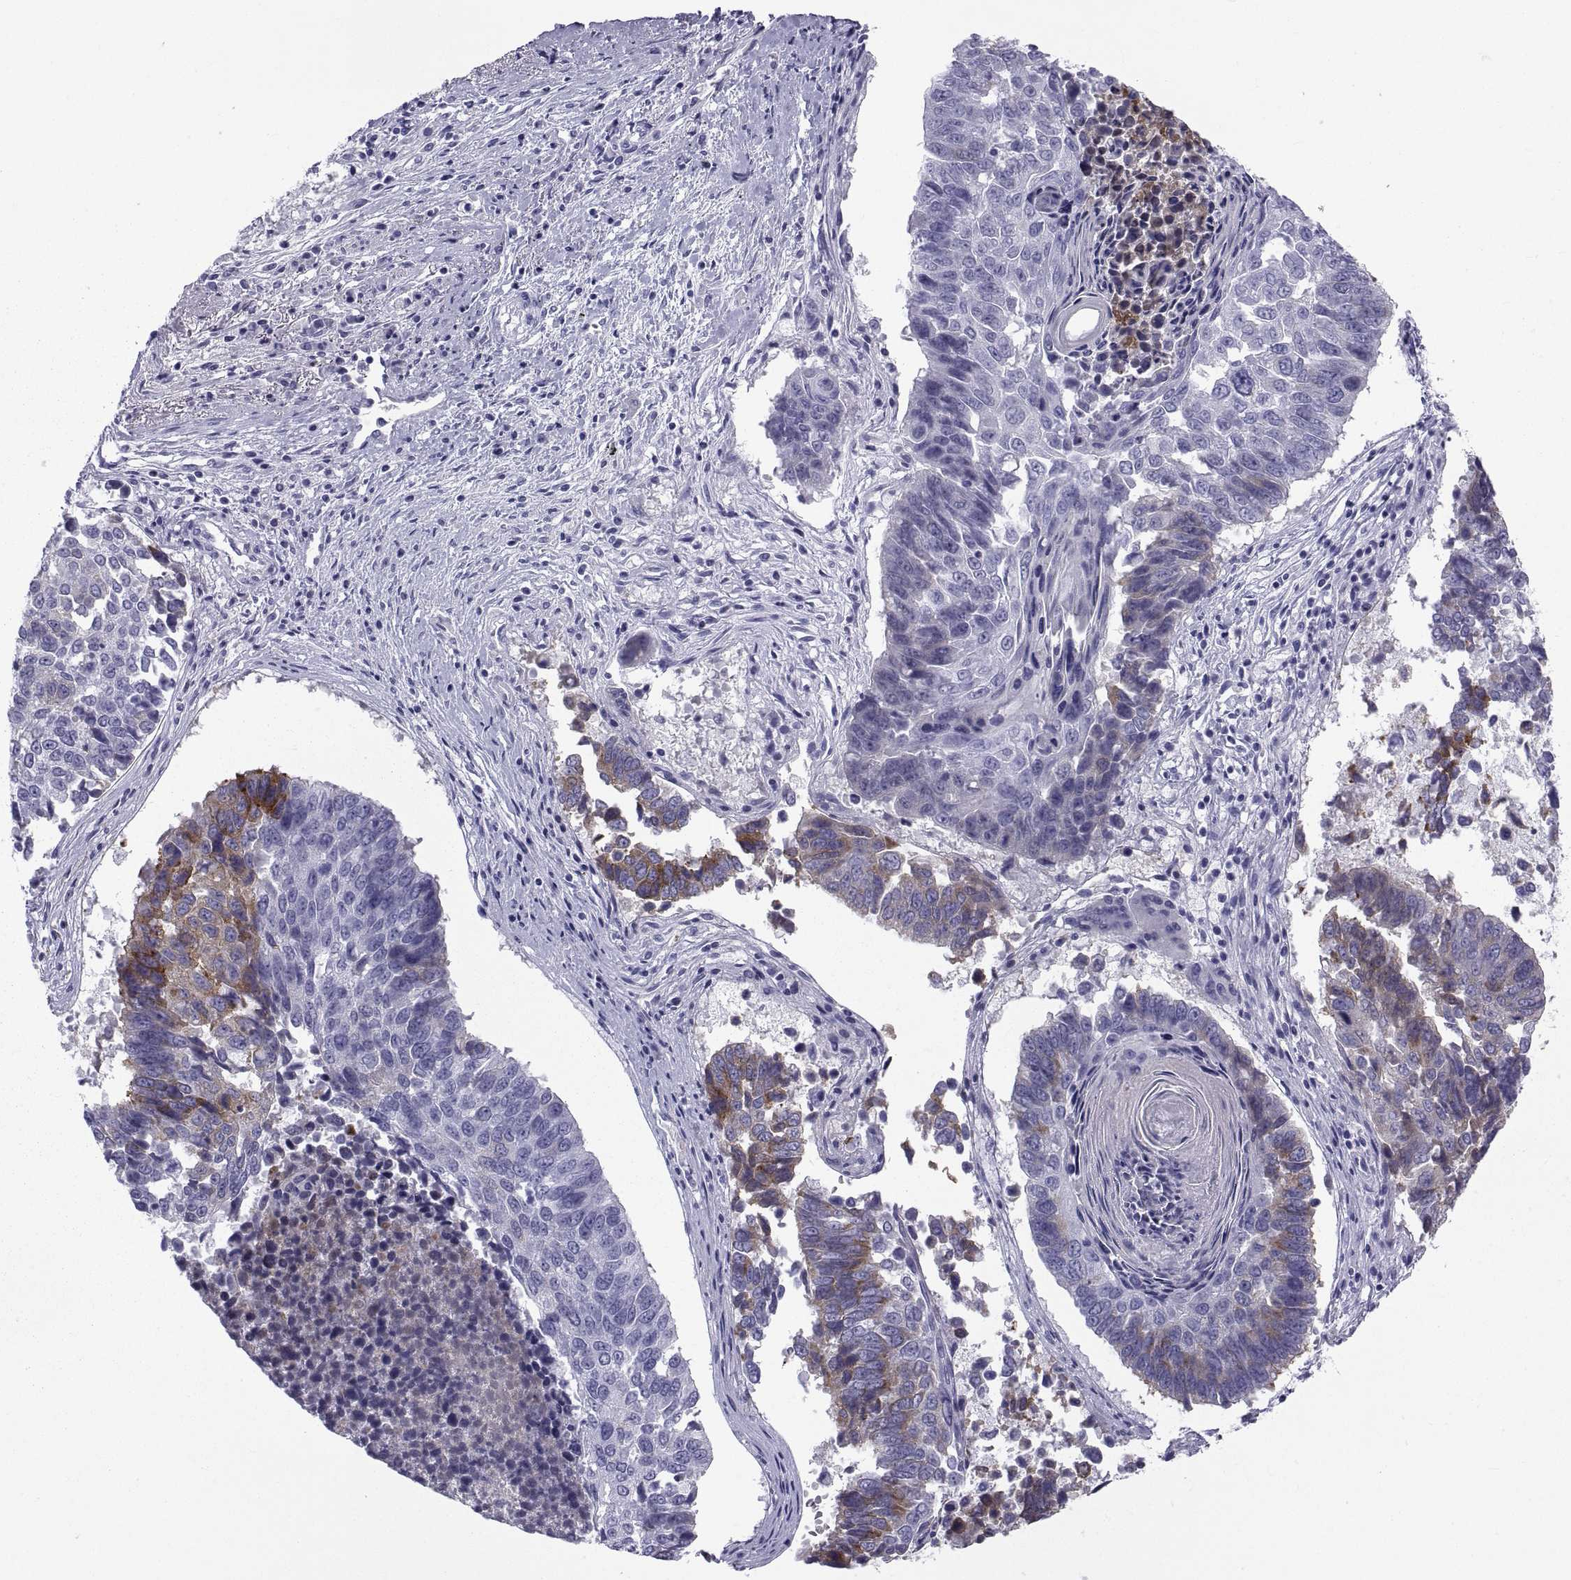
{"staining": {"intensity": "moderate", "quantity": "25%-75%", "location": "cytoplasmic/membranous"}, "tissue": "lung cancer", "cell_type": "Tumor cells", "image_type": "cancer", "snomed": [{"axis": "morphology", "description": "Squamous cell carcinoma, NOS"}, {"axis": "topography", "description": "Lung"}], "caption": "Lung cancer tissue reveals moderate cytoplasmic/membranous staining in about 25%-75% of tumor cells", "gene": "NPTX2", "patient": {"sex": "male", "age": 73}}